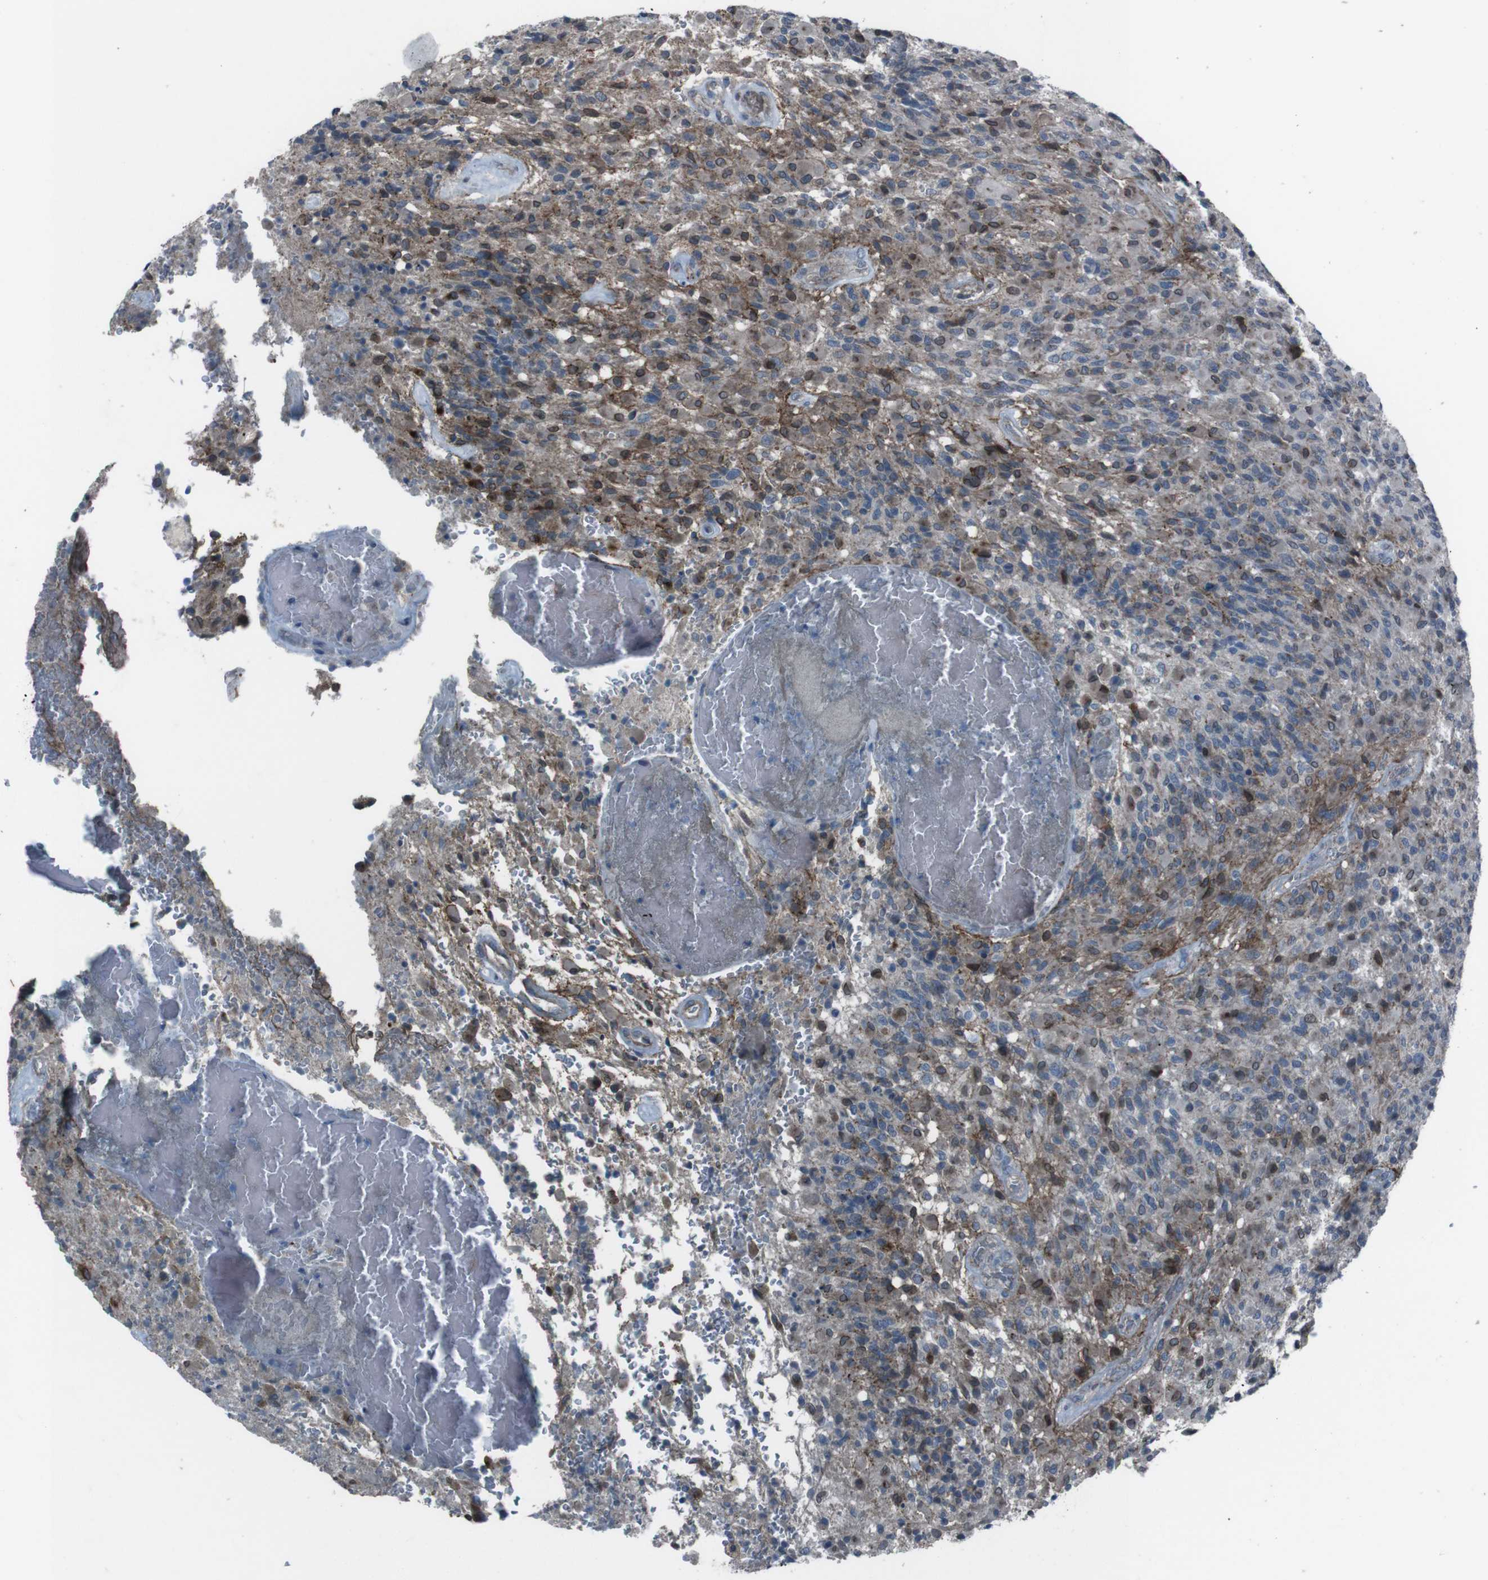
{"staining": {"intensity": "moderate", "quantity": ">75%", "location": "cytoplasmic/membranous,nuclear"}, "tissue": "glioma", "cell_type": "Tumor cells", "image_type": "cancer", "snomed": [{"axis": "morphology", "description": "Glioma, malignant, High grade"}, {"axis": "topography", "description": "Brain"}], "caption": "A micrograph of malignant high-grade glioma stained for a protein reveals moderate cytoplasmic/membranous and nuclear brown staining in tumor cells.", "gene": "EFNA5", "patient": {"sex": "male", "age": 71}}